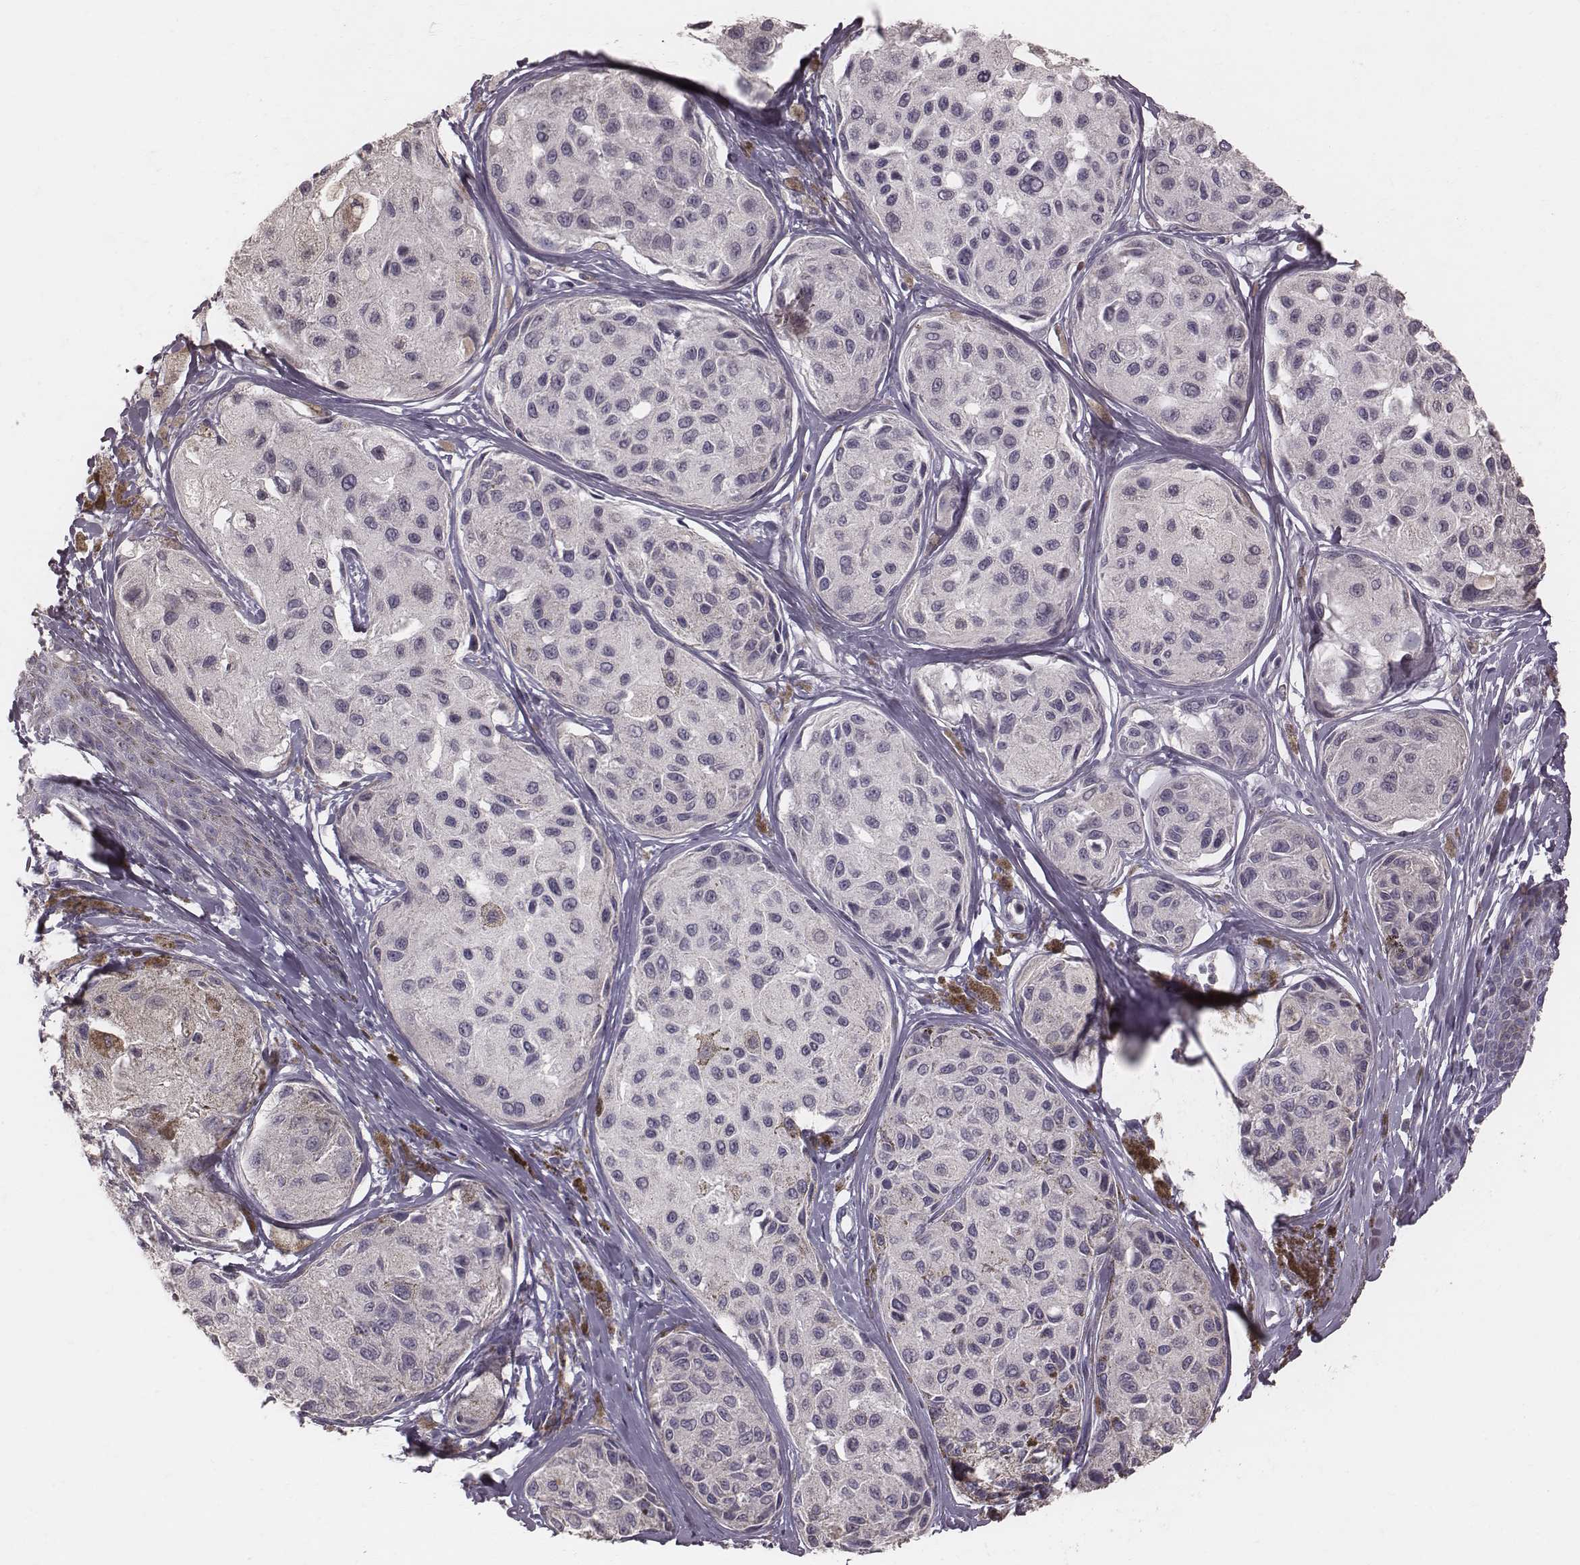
{"staining": {"intensity": "negative", "quantity": "none", "location": "none"}, "tissue": "melanoma", "cell_type": "Tumor cells", "image_type": "cancer", "snomed": [{"axis": "morphology", "description": "Malignant melanoma, NOS"}, {"axis": "topography", "description": "Skin"}], "caption": "Malignant melanoma was stained to show a protein in brown. There is no significant expression in tumor cells.", "gene": "CFTR", "patient": {"sex": "female", "age": 38}}